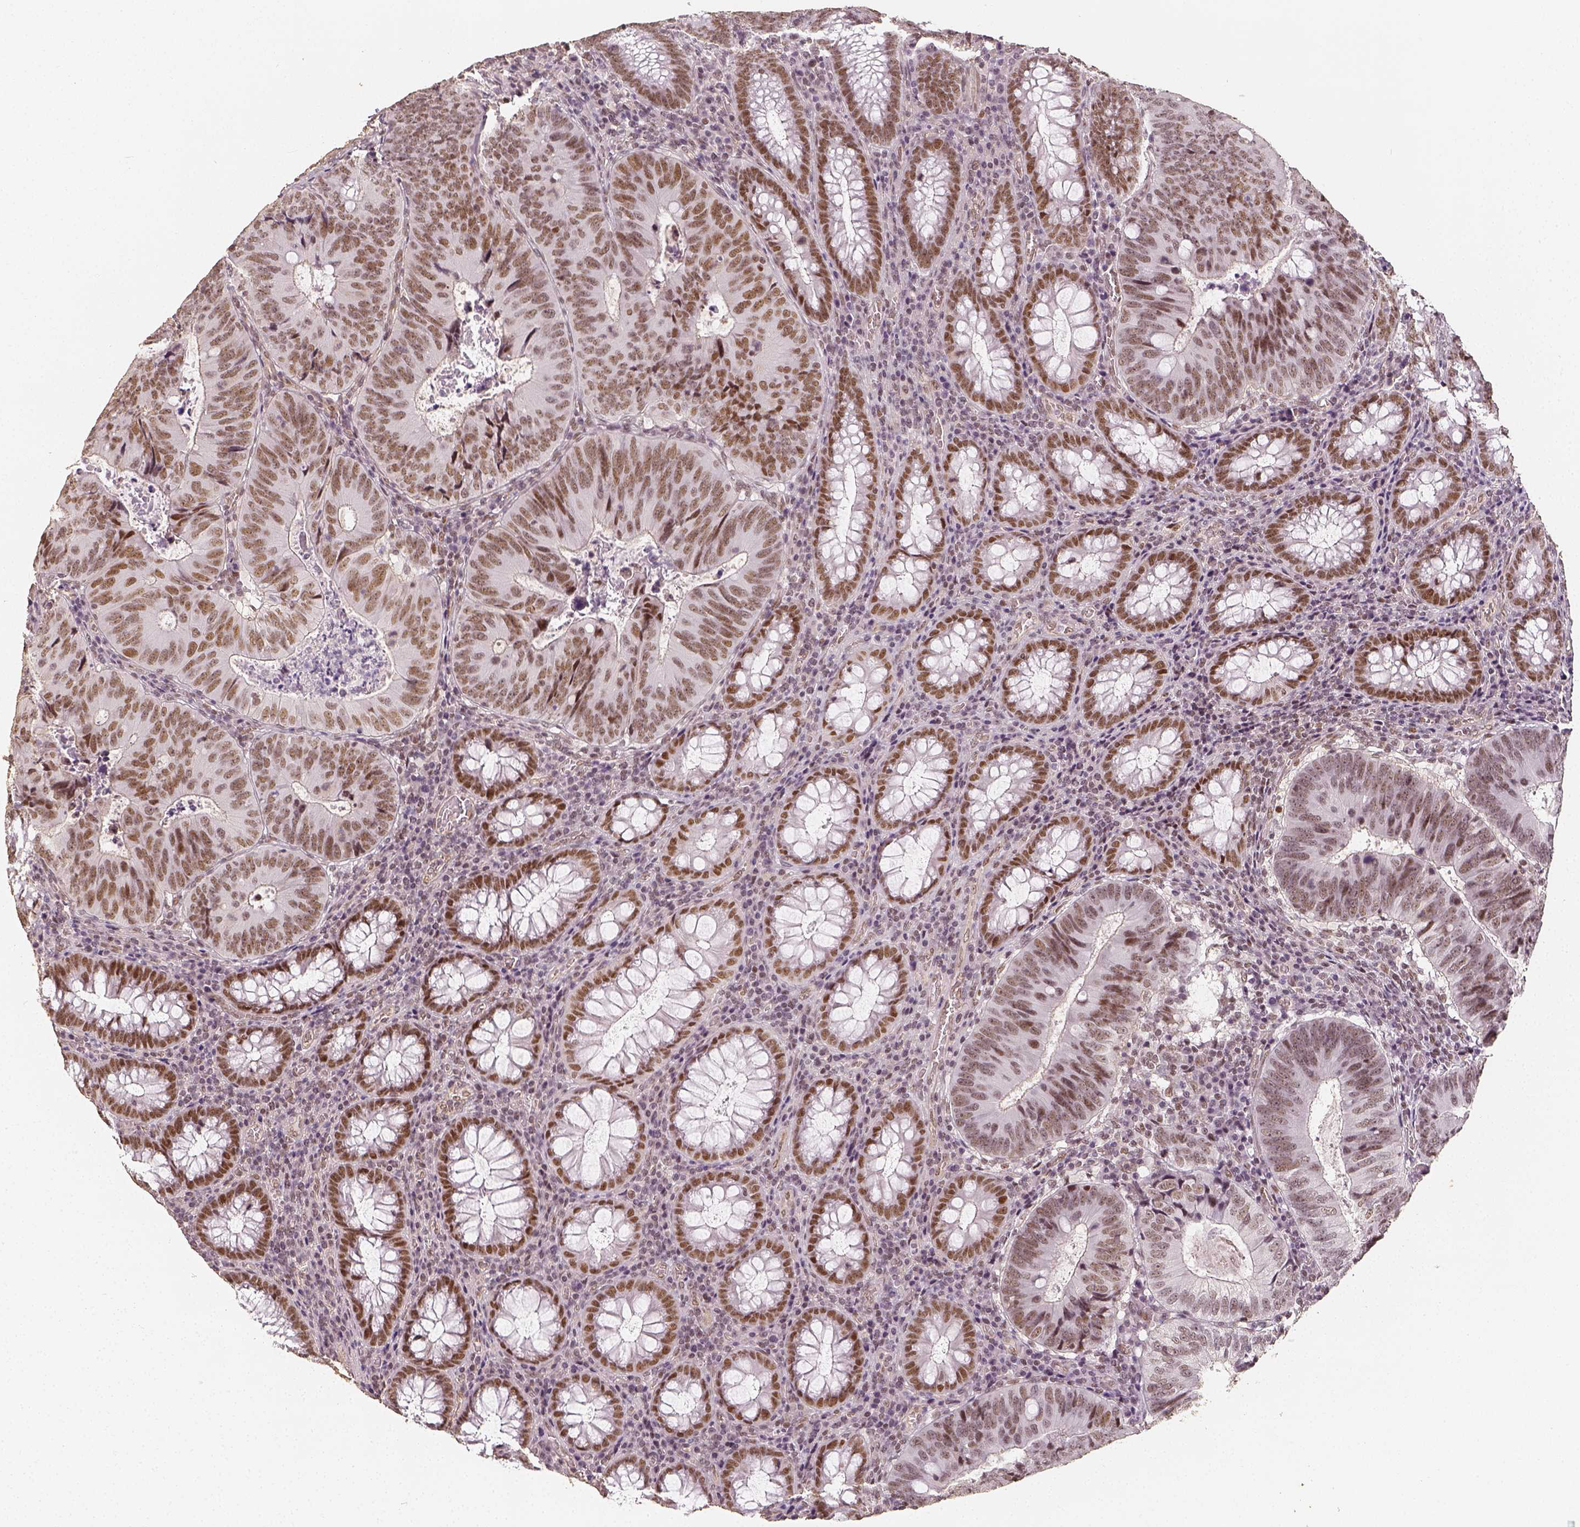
{"staining": {"intensity": "moderate", "quantity": ">75%", "location": "nuclear"}, "tissue": "colorectal cancer", "cell_type": "Tumor cells", "image_type": "cancer", "snomed": [{"axis": "morphology", "description": "Adenocarcinoma, NOS"}, {"axis": "topography", "description": "Colon"}], "caption": "DAB (3,3'-diaminobenzidine) immunohistochemical staining of colorectal adenocarcinoma shows moderate nuclear protein expression in approximately >75% of tumor cells.", "gene": "HDAC1", "patient": {"sex": "male", "age": 67}}